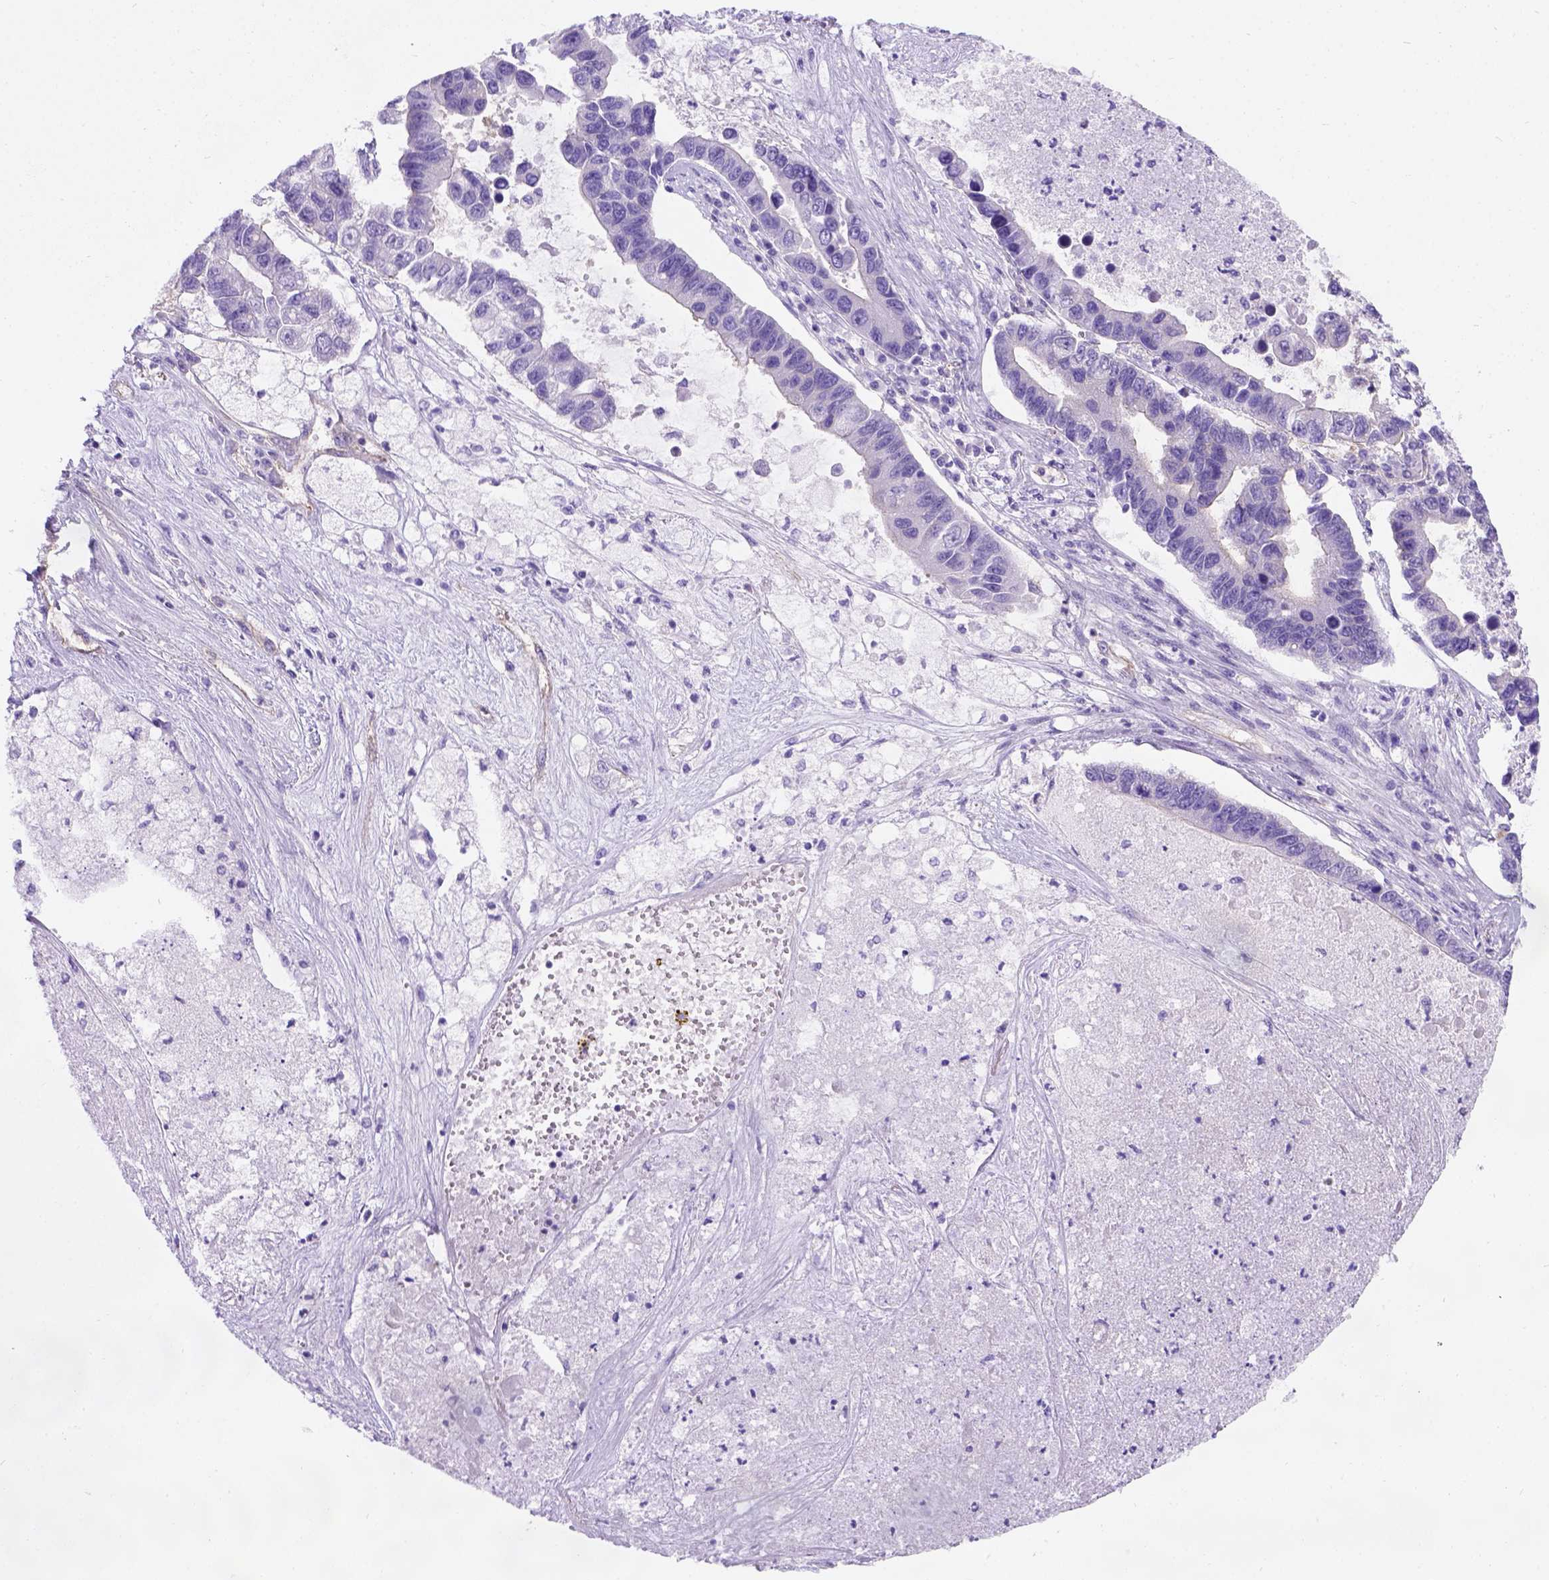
{"staining": {"intensity": "negative", "quantity": "none", "location": "none"}, "tissue": "lung cancer", "cell_type": "Tumor cells", "image_type": "cancer", "snomed": [{"axis": "morphology", "description": "Adenocarcinoma, NOS"}, {"axis": "topography", "description": "Bronchus"}, {"axis": "topography", "description": "Lung"}], "caption": "DAB (3,3'-diaminobenzidine) immunohistochemical staining of human lung cancer (adenocarcinoma) reveals no significant expression in tumor cells. (Stains: DAB IHC with hematoxylin counter stain, Microscopy: brightfield microscopy at high magnification).", "gene": "PHF7", "patient": {"sex": "female", "age": 51}}